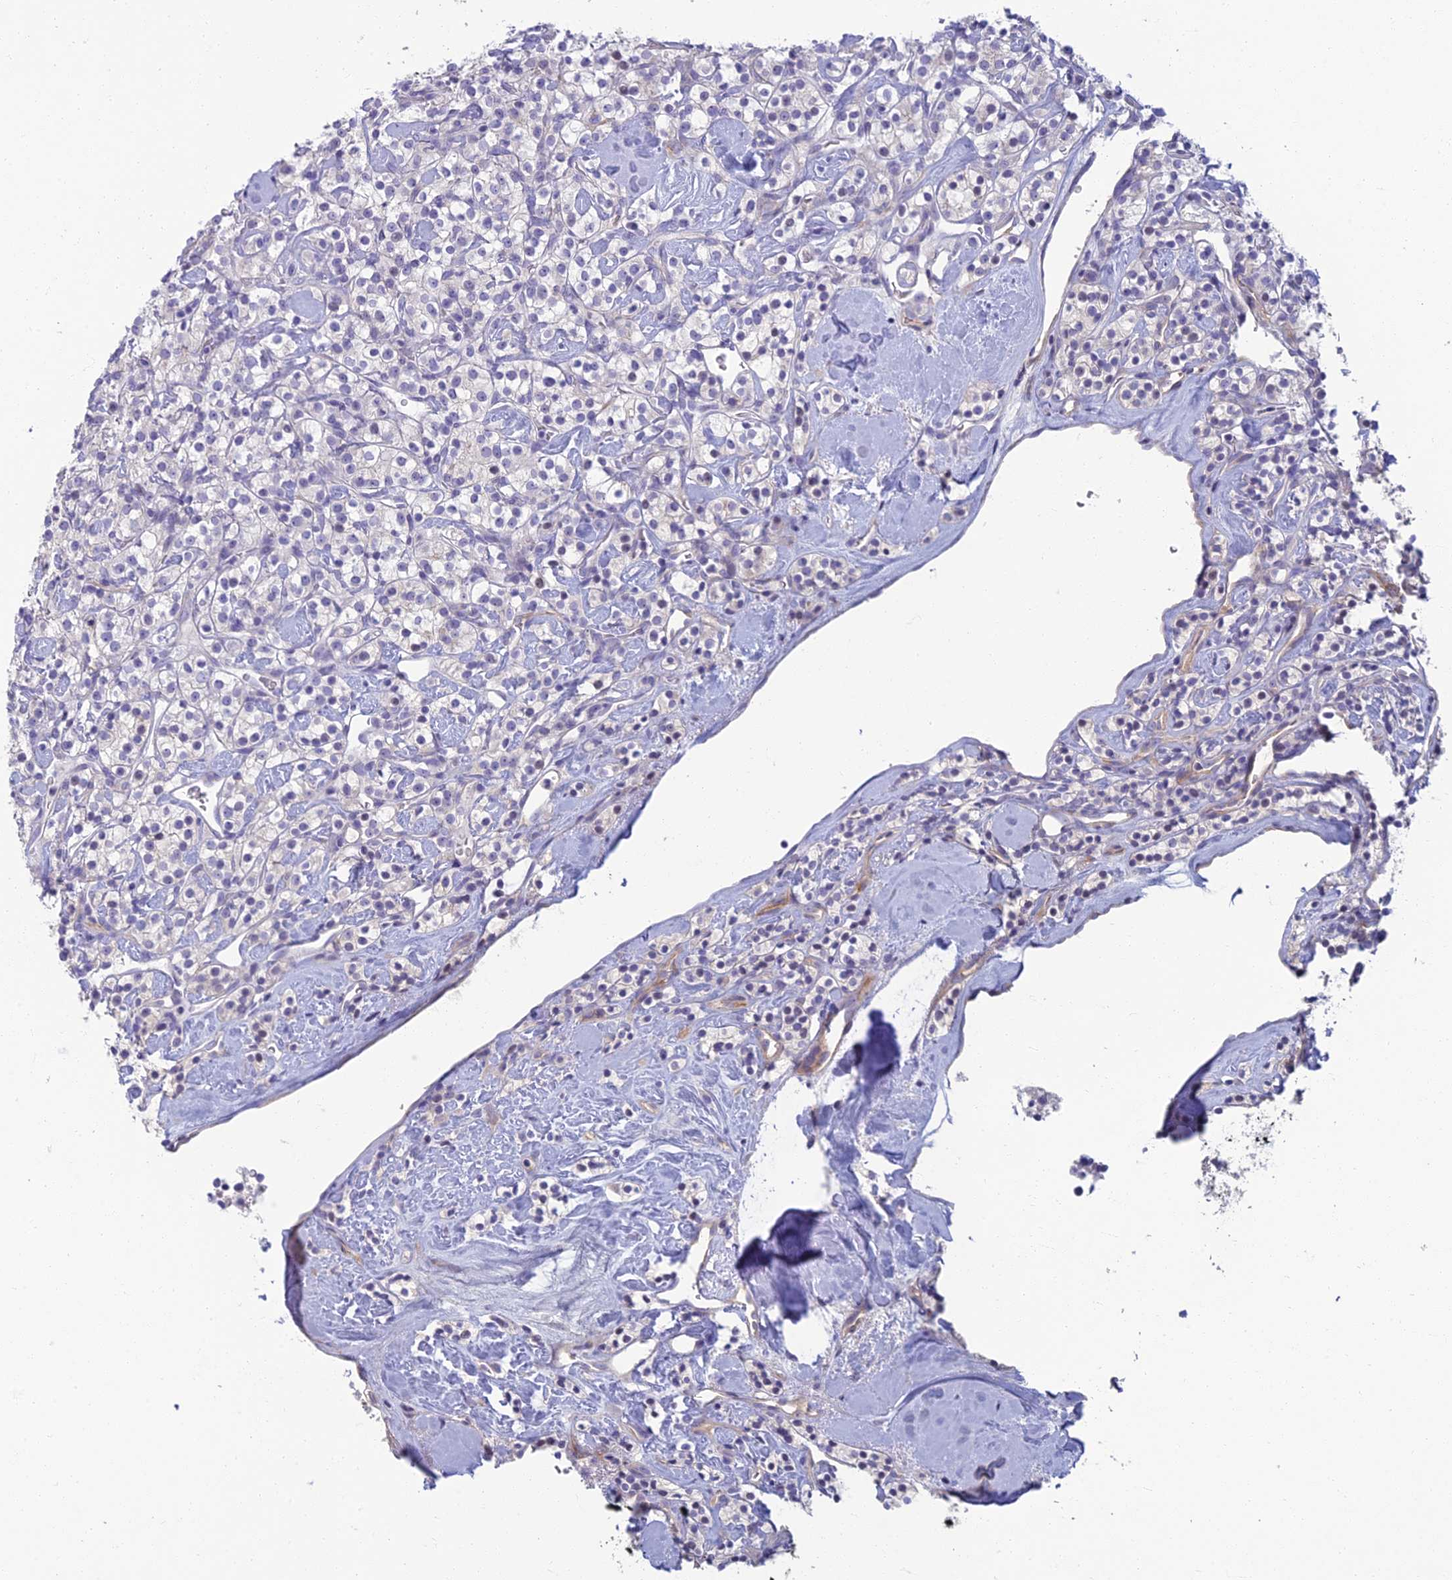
{"staining": {"intensity": "negative", "quantity": "none", "location": "none"}, "tissue": "renal cancer", "cell_type": "Tumor cells", "image_type": "cancer", "snomed": [{"axis": "morphology", "description": "Adenocarcinoma, NOS"}, {"axis": "topography", "description": "Kidney"}], "caption": "IHC of renal cancer displays no staining in tumor cells. The staining was performed using DAB (3,3'-diaminobenzidine) to visualize the protein expression in brown, while the nuclei were stained in blue with hematoxylin (Magnification: 20x).", "gene": "NEURL1", "patient": {"sex": "male", "age": 77}}